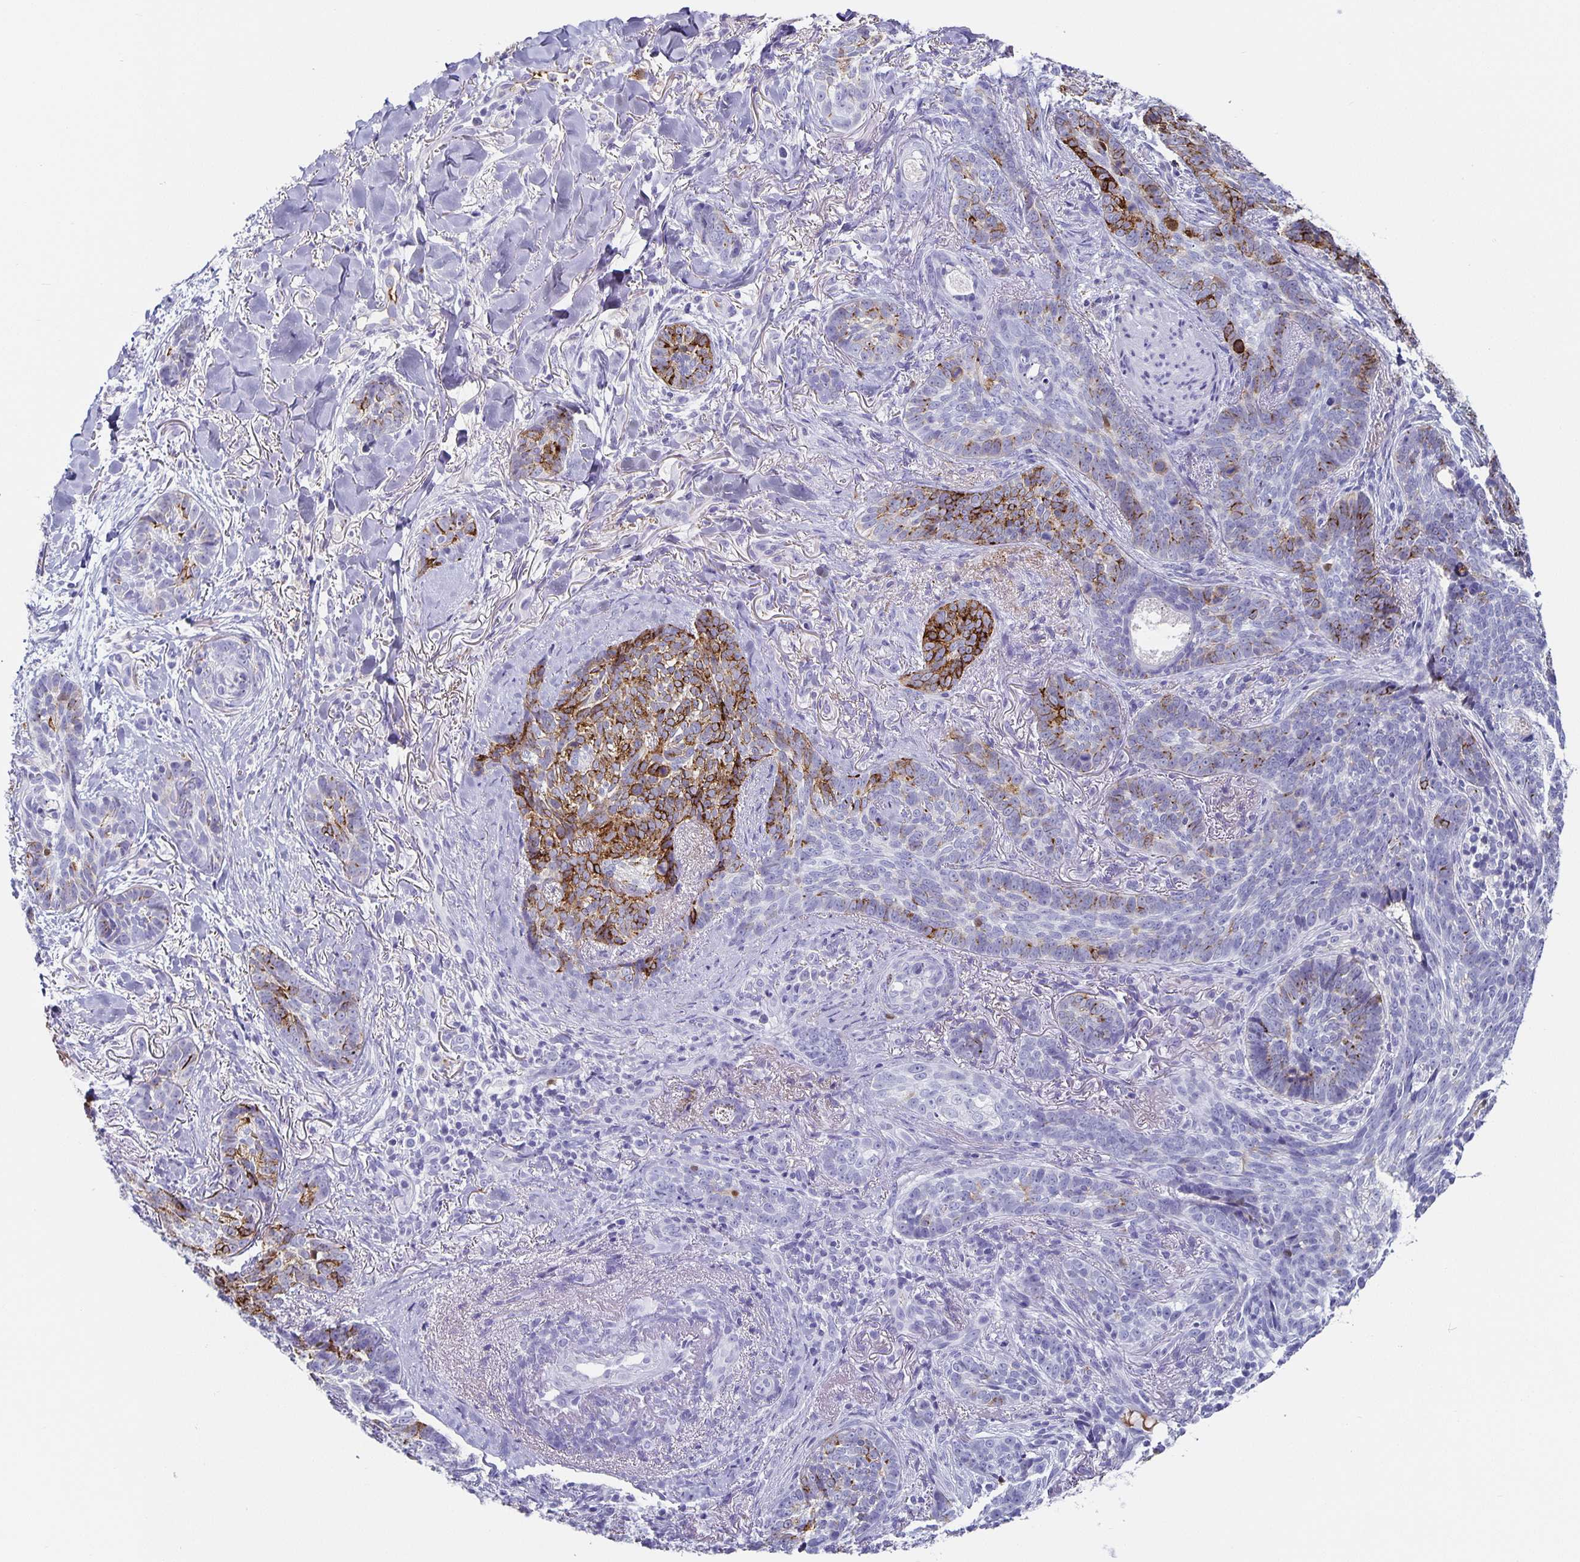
{"staining": {"intensity": "moderate", "quantity": "<25%", "location": "cytoplasmic/membranous"}, "tissue": "skin cancer", "cell_type": "Tumor cells", "image_type": "cancer", "snomed": [{"axis": "morphology", "description": "Basal cell carcinoma"}, {"axis": "topography", "description": "Skin"}, {"axis": "topography", "description": "Skin of face"}], "caption": "Basal cell carcinoma (skin) was stained to show a protein in brown. There is low levels of moderate cytoplasmic/membranous expression in approximately <25% of tumor cells.", "gene": "CHGA", "patient": {"sex": "male", "age": 88}}